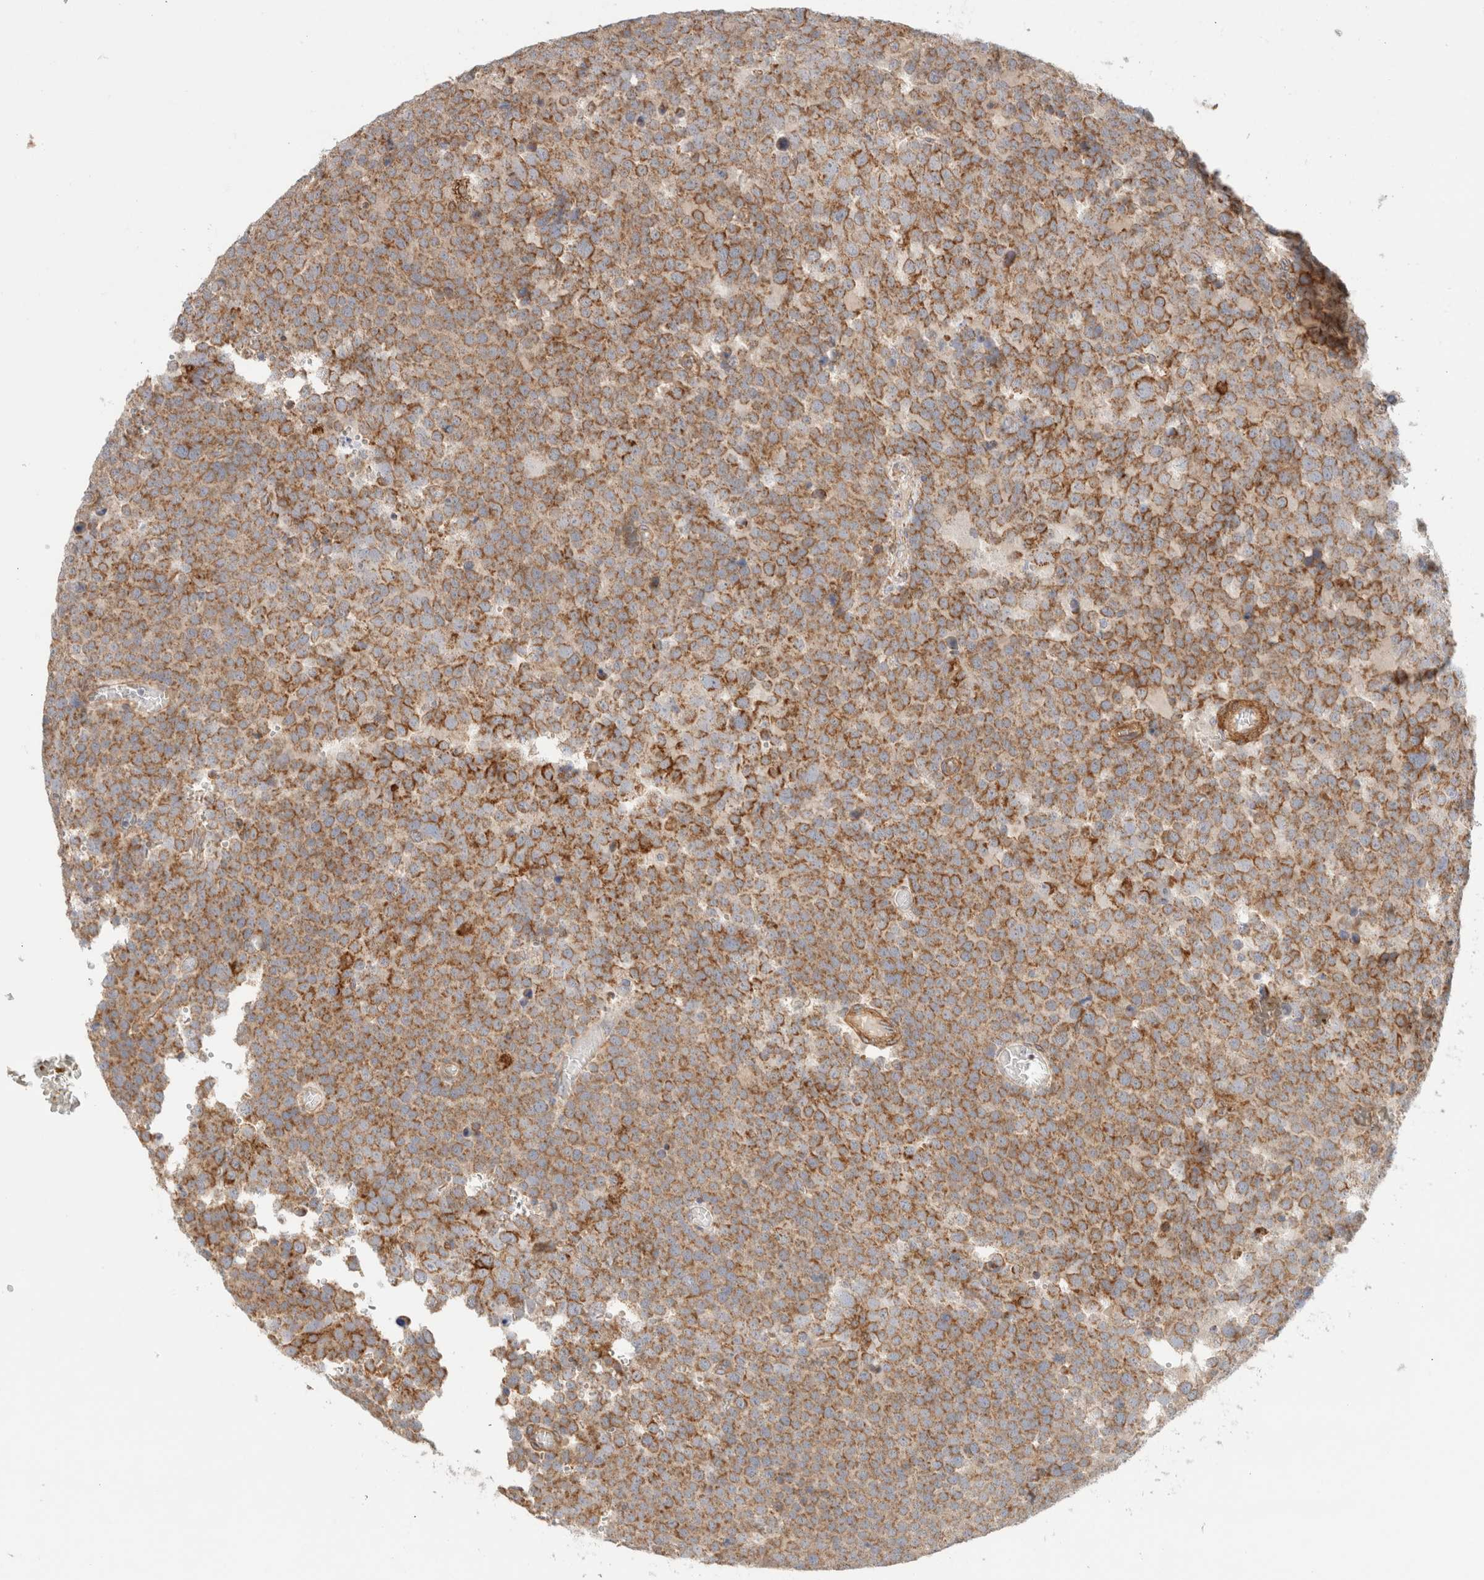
{"staining": {"intensity": "strong", "quantity": ">75%", "location": "cytoplasmic/membranous"}, "tissue": "testis cancer", "cell_type": "Tumor cells", "image_type": "cancer", "snomed": [{"axis": "morphology", "description": "Seminoma, NOS"}, {"axis": "topography", "description": "Testis"}], "caption": "There is high levels of strong cytoplasmic/membranous staining in tumor cells of testis cancer (seminoma), as demonstrated by immunohistochemical staining (brown color).", "gene": "MRM3", "patient": {"sex": "male", "age": 71}}